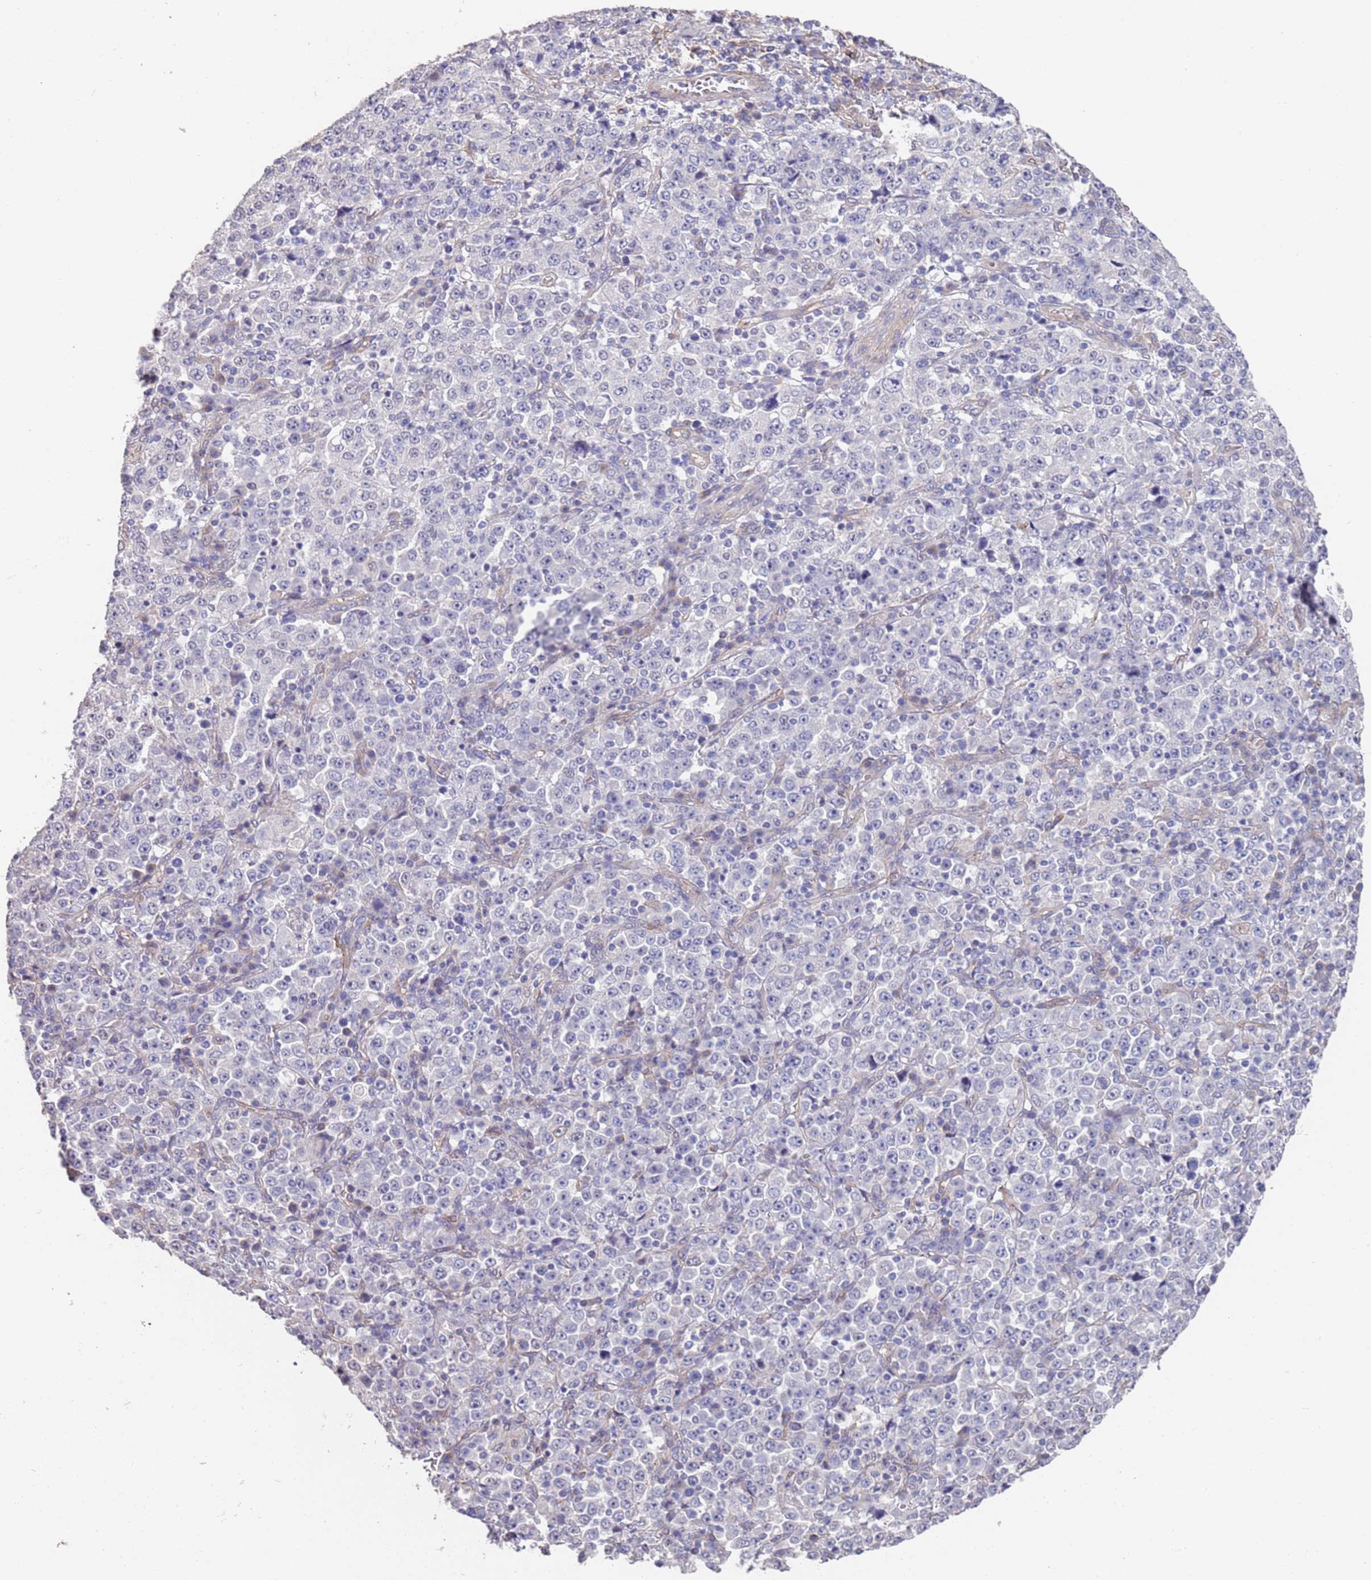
{"staining": {"intensity": "negative", "quantity": "none", "location": "none"}, "tissue": "stomach cancer", "cell_type": "Tumor cells", "image_type": "cancer", "snomed": [{"axis": "morphology", "description": "Normal tissue, NOS"}, {"axis": "morphology", "description": "Adenocarcinoma, NOS"}, {"axis": "topography", "description": "Stomach, upper"}, {"axis": "topography", "description": "Stomach"}], "caption": "Tumor cells are negative for protein expression in human adenocarcinoma (stomach).", "gene": "ANK2", "patient": {"sex": "male", "age": 59}}